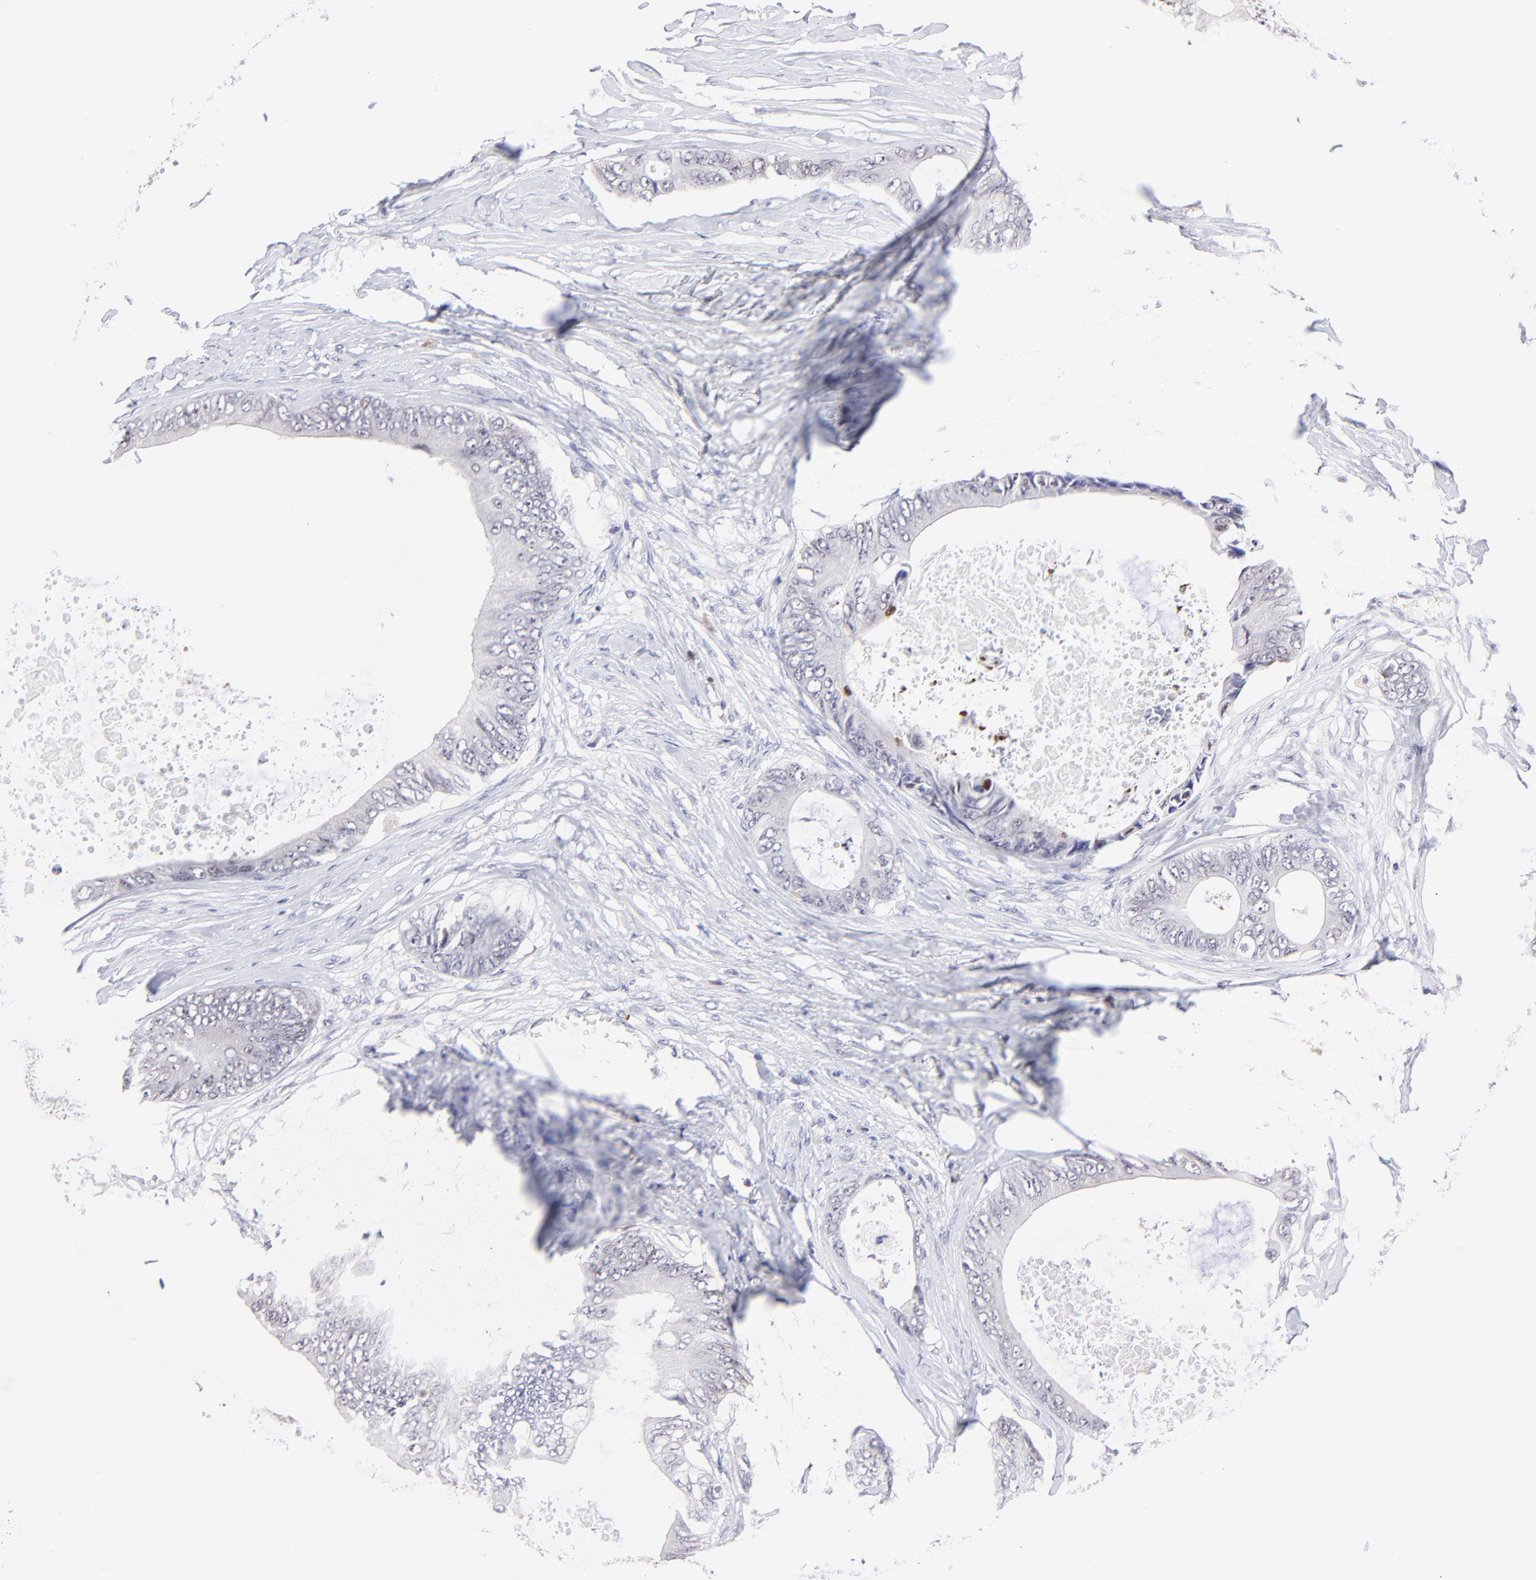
{"staining": {"intensity": "moderate", "quantity": "<25%", "location": "nuclear"}, "tissue": "colorectal cancer", "cell_type": "Tumor cells", "image_type": "cancer", "snomed": [{"axis": "morphology", "description": "Normal tissue, NOS"}, {"axis": "morphology", "description": "Adenocarcinoma, NOS"}, {"axis": "topography", "description": "Rectum"}, {"axis": "topography", "description": "Peripheral nerve tissue"}], "caption": "Colorectal adenocarcinoma tissue displays moderate nuclear expression in about <25% of tumor cells", "gene": "ZNF155", "patient": {"sex": "female", "age": 77}}